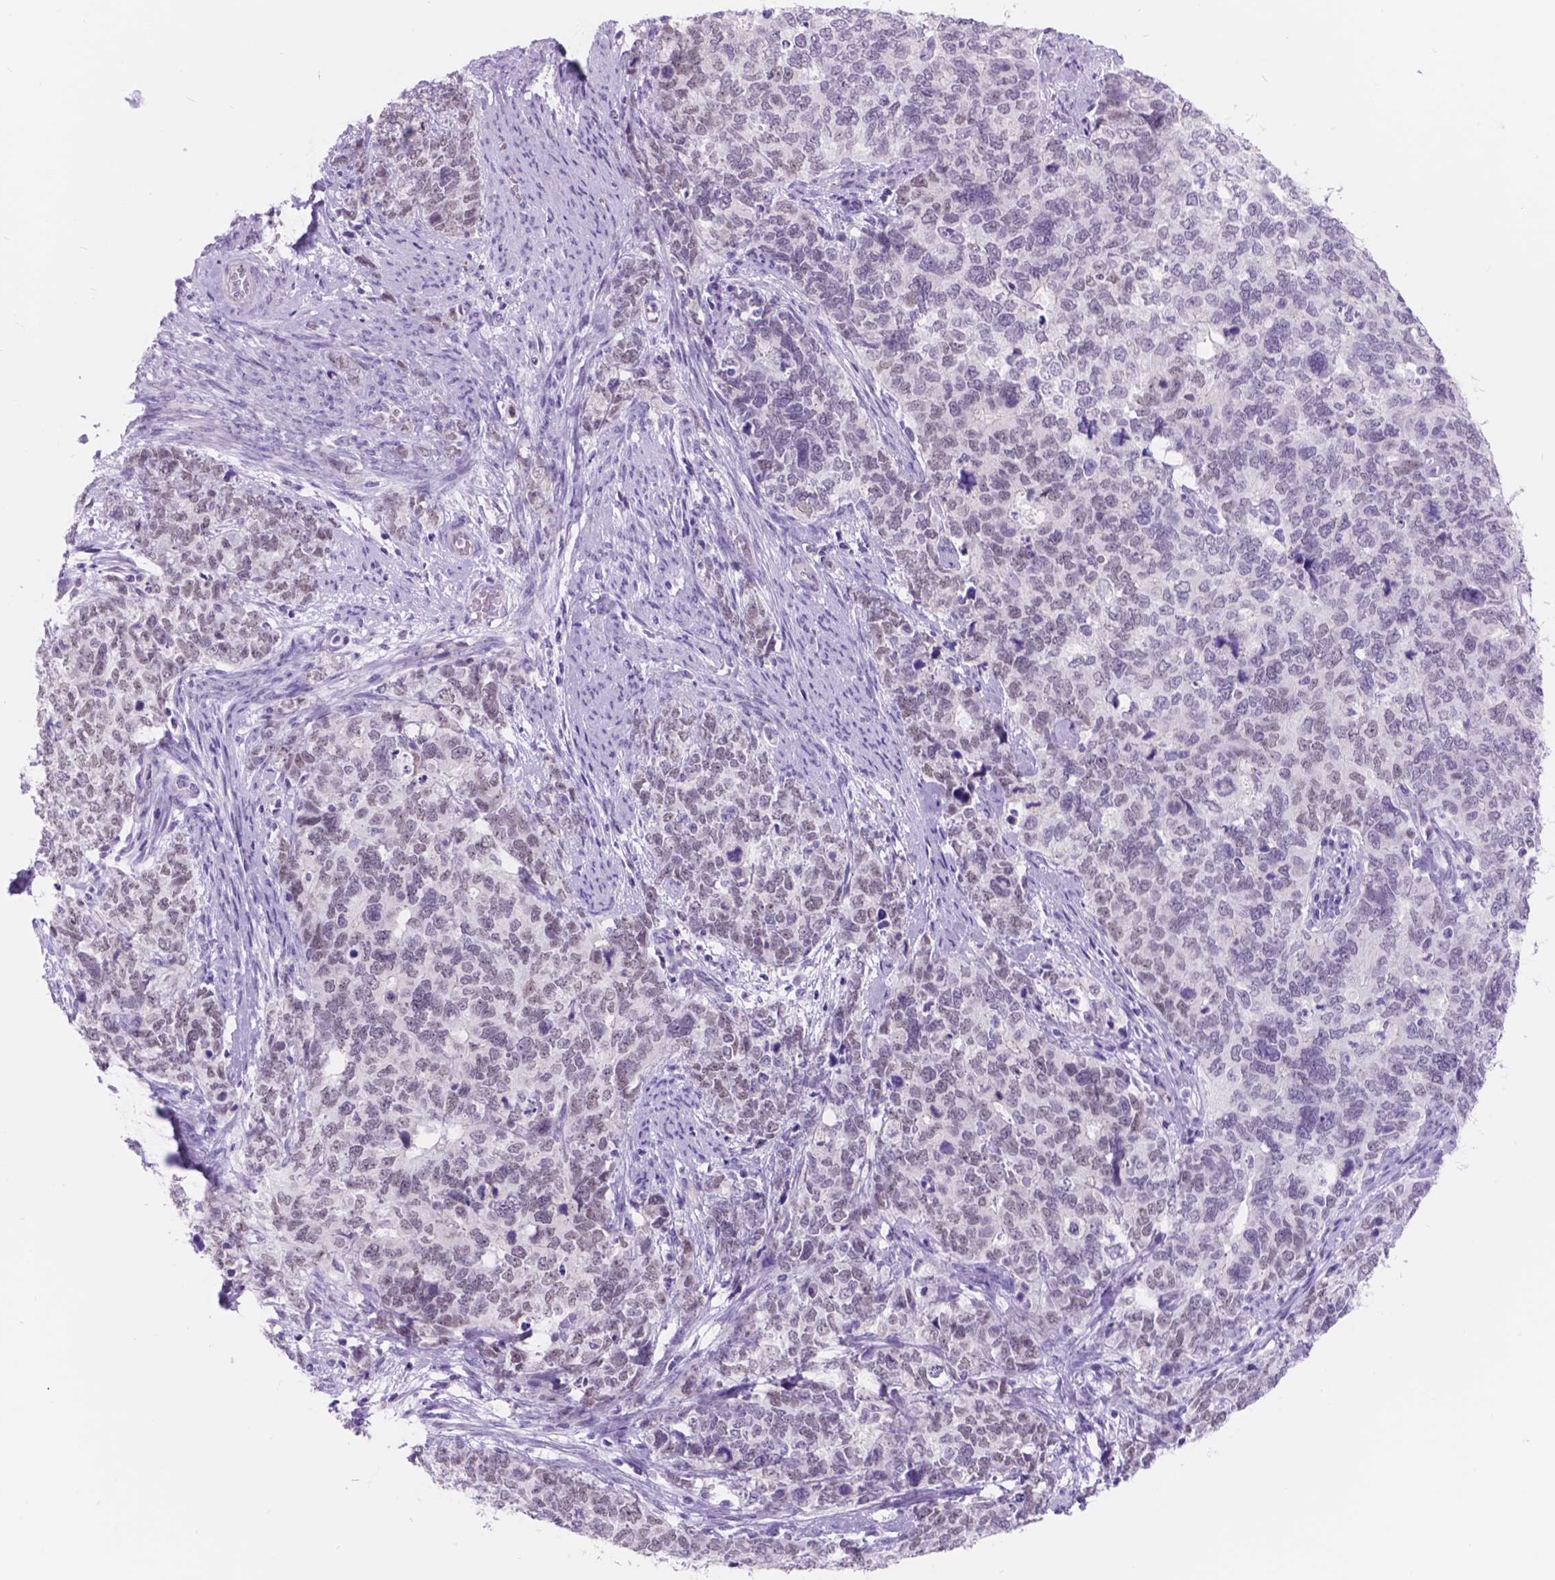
{"staining": {"intensity": "negative", "quantity": "none", "location": "none"}, "tissue": "cervical cancer", "cell_type": "Tumor cells", "image_type": "cancer", "snomed": [{"axis": "morphology", "description": "Squamous cell carcinoma, NOS"}, {"axis": "topography", "description": "Cervix"}], "caption": "Immunohistochemistry (IHC) histopathology image of neoplastic tissue: cervical cancer (squamous cell carcinoma) stained with DAB shows no significant protein expression in tumor cells. Nuclei are stained in blue.", "gene": "DCC", "patient": {"sex": "female", "age": 63}}